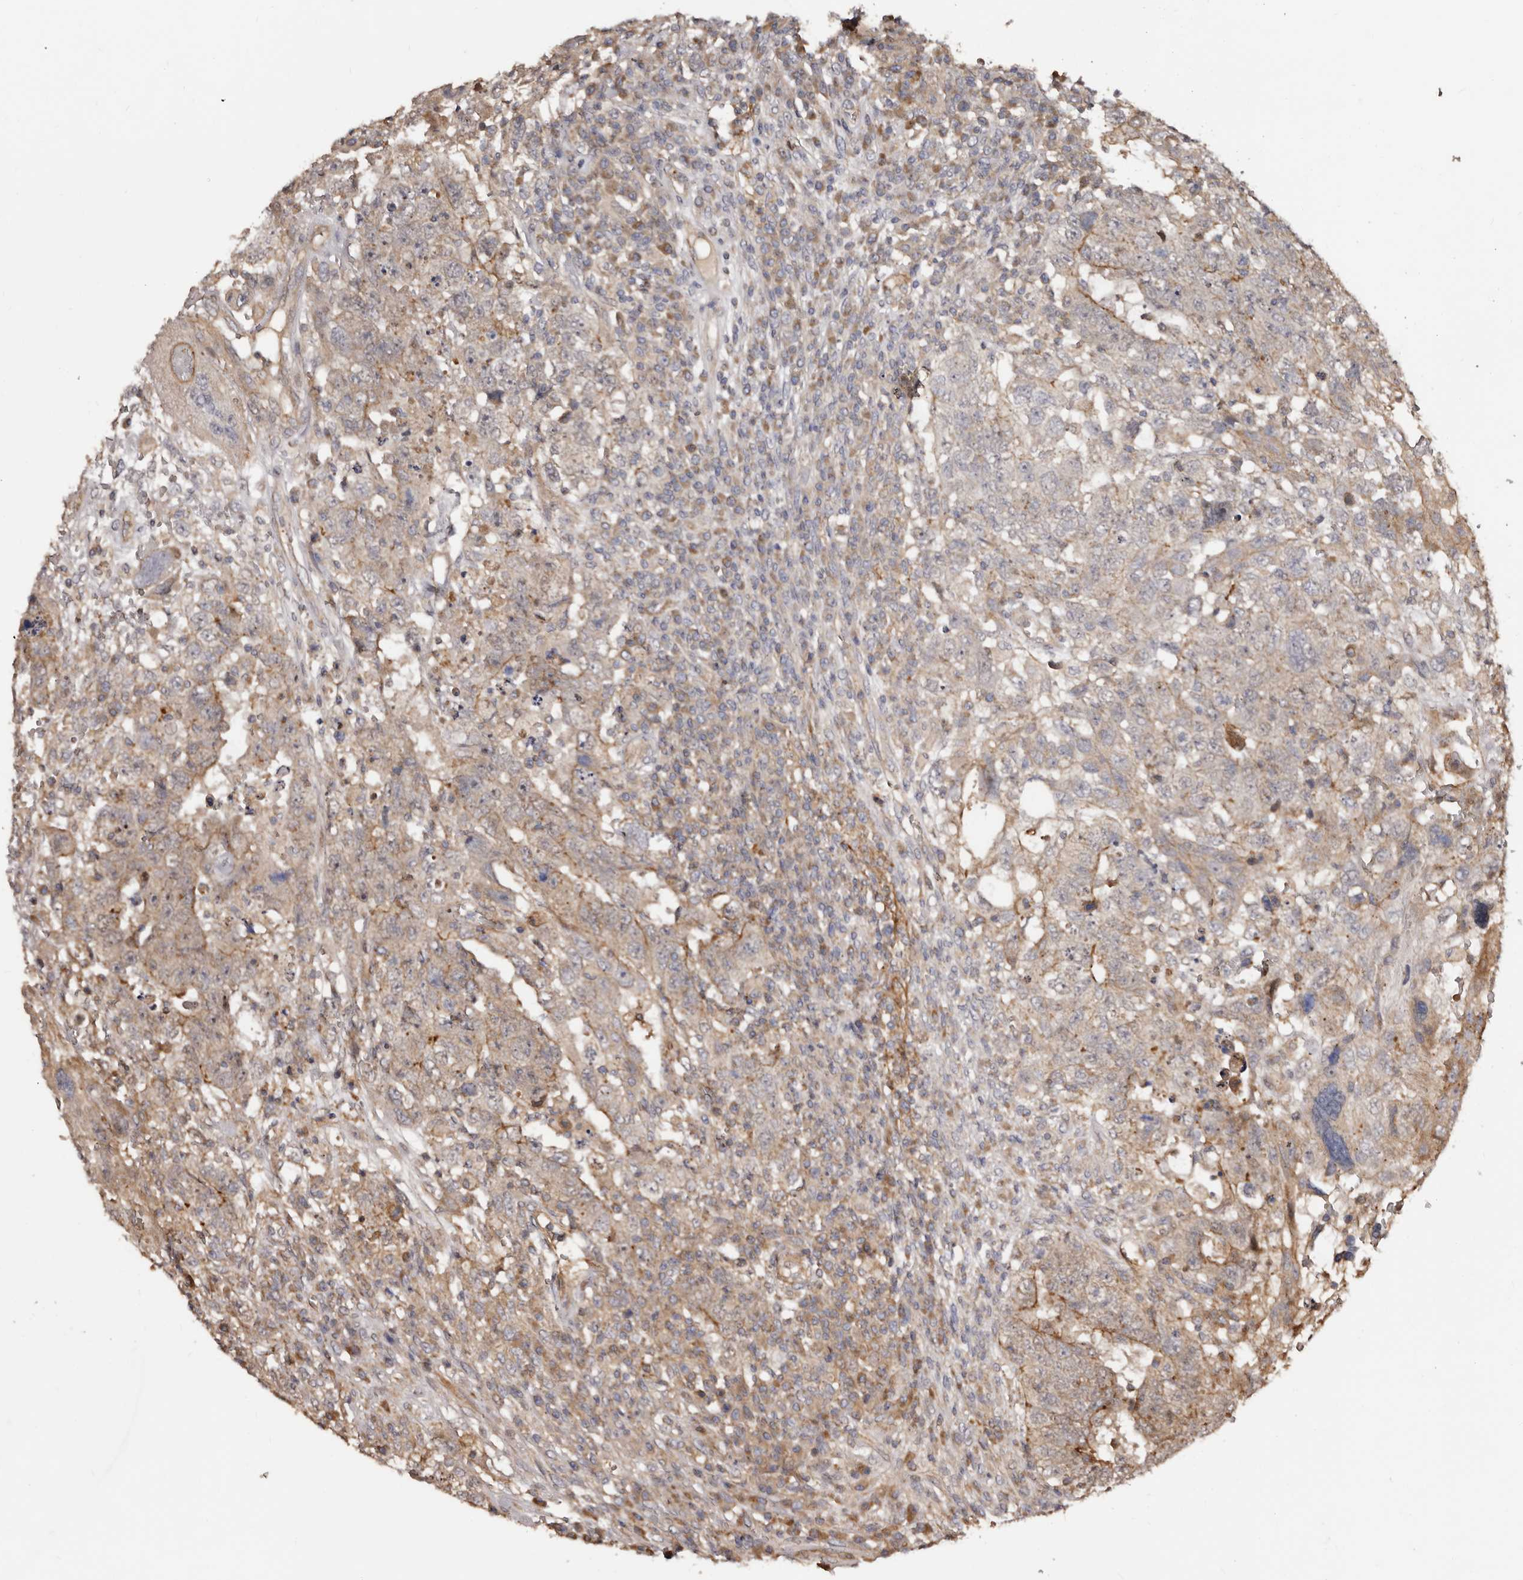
{"staining": {"intensity": "weak", "quantity": ">75%", "location": "cytoplasmic/membranous"}, "tissue": "testis cancer", "cell_type": "Tumor cells", "image_type": "cancer", "snomed": [{"axis": "morphology", "description": "Carcinoma, Embryonal, NOS"}, {"axis": "topography", "description": "Testis"}], "caption": "The immunohistochemical stain highlights weak cytoplasmic/membranous staining in tumor cells of testis cancer (embryonal carcinoma) tissue.", "gene": "GTPBP1", "patient": {"sex": "male", "age": 26}}